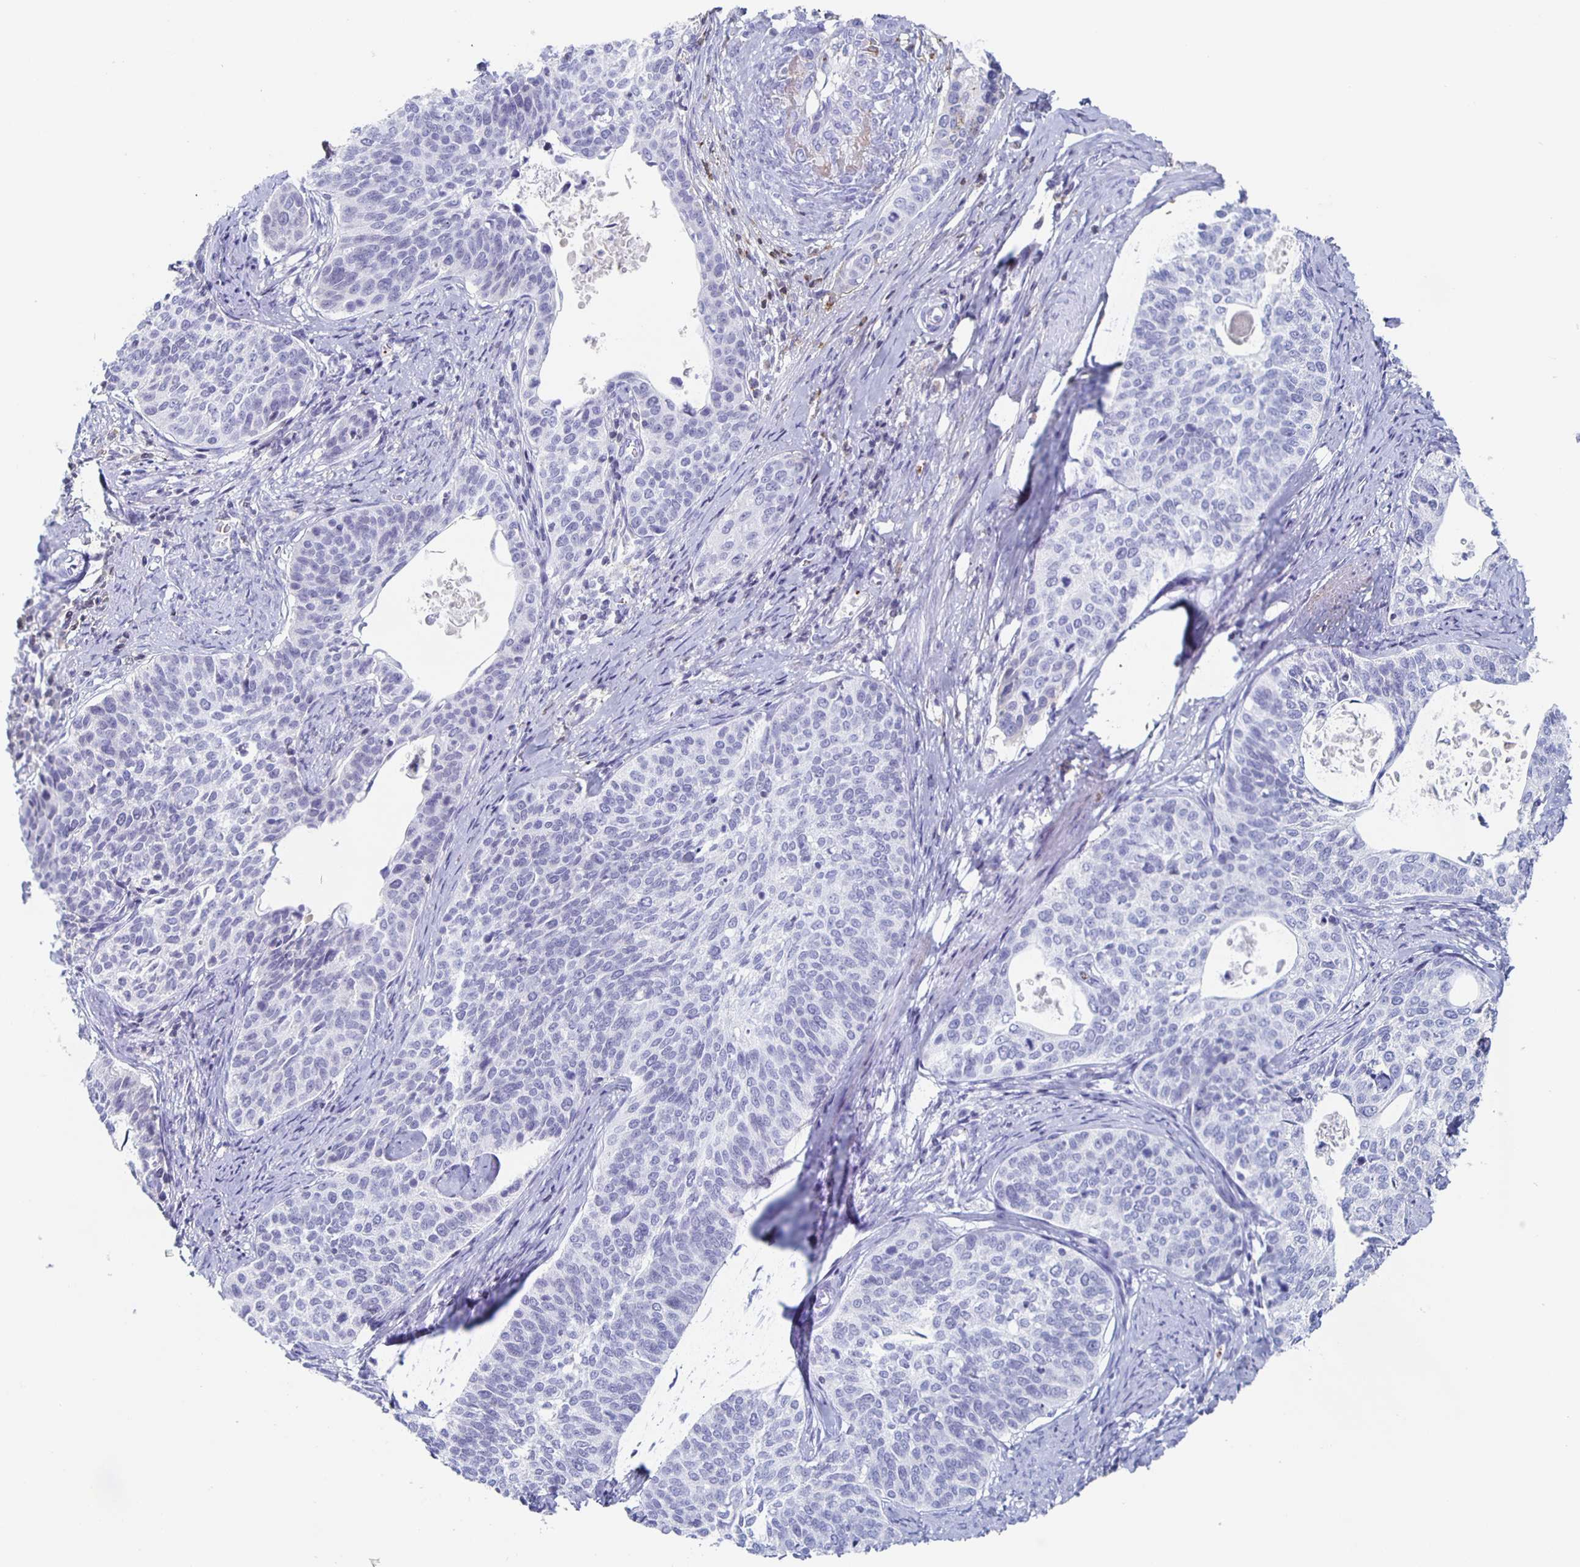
{"staining": {"intensity": "negative", "quantity": "none", "location": "none"}, "tissue": "cervical cancer", "cell_type": "Tumor cells", "image_type": "cancer", "snomed": [{"axis": "morphology", "description": "Squamous cell carcinoma, NOS"}, {"axis": "topography", "description": "Cervix"}], "caption": "The photomicrograph shows no staining of tumor cells in cervical cancer.", "gene": "FGA", "patient": {"sex": "female", "age": 69}}